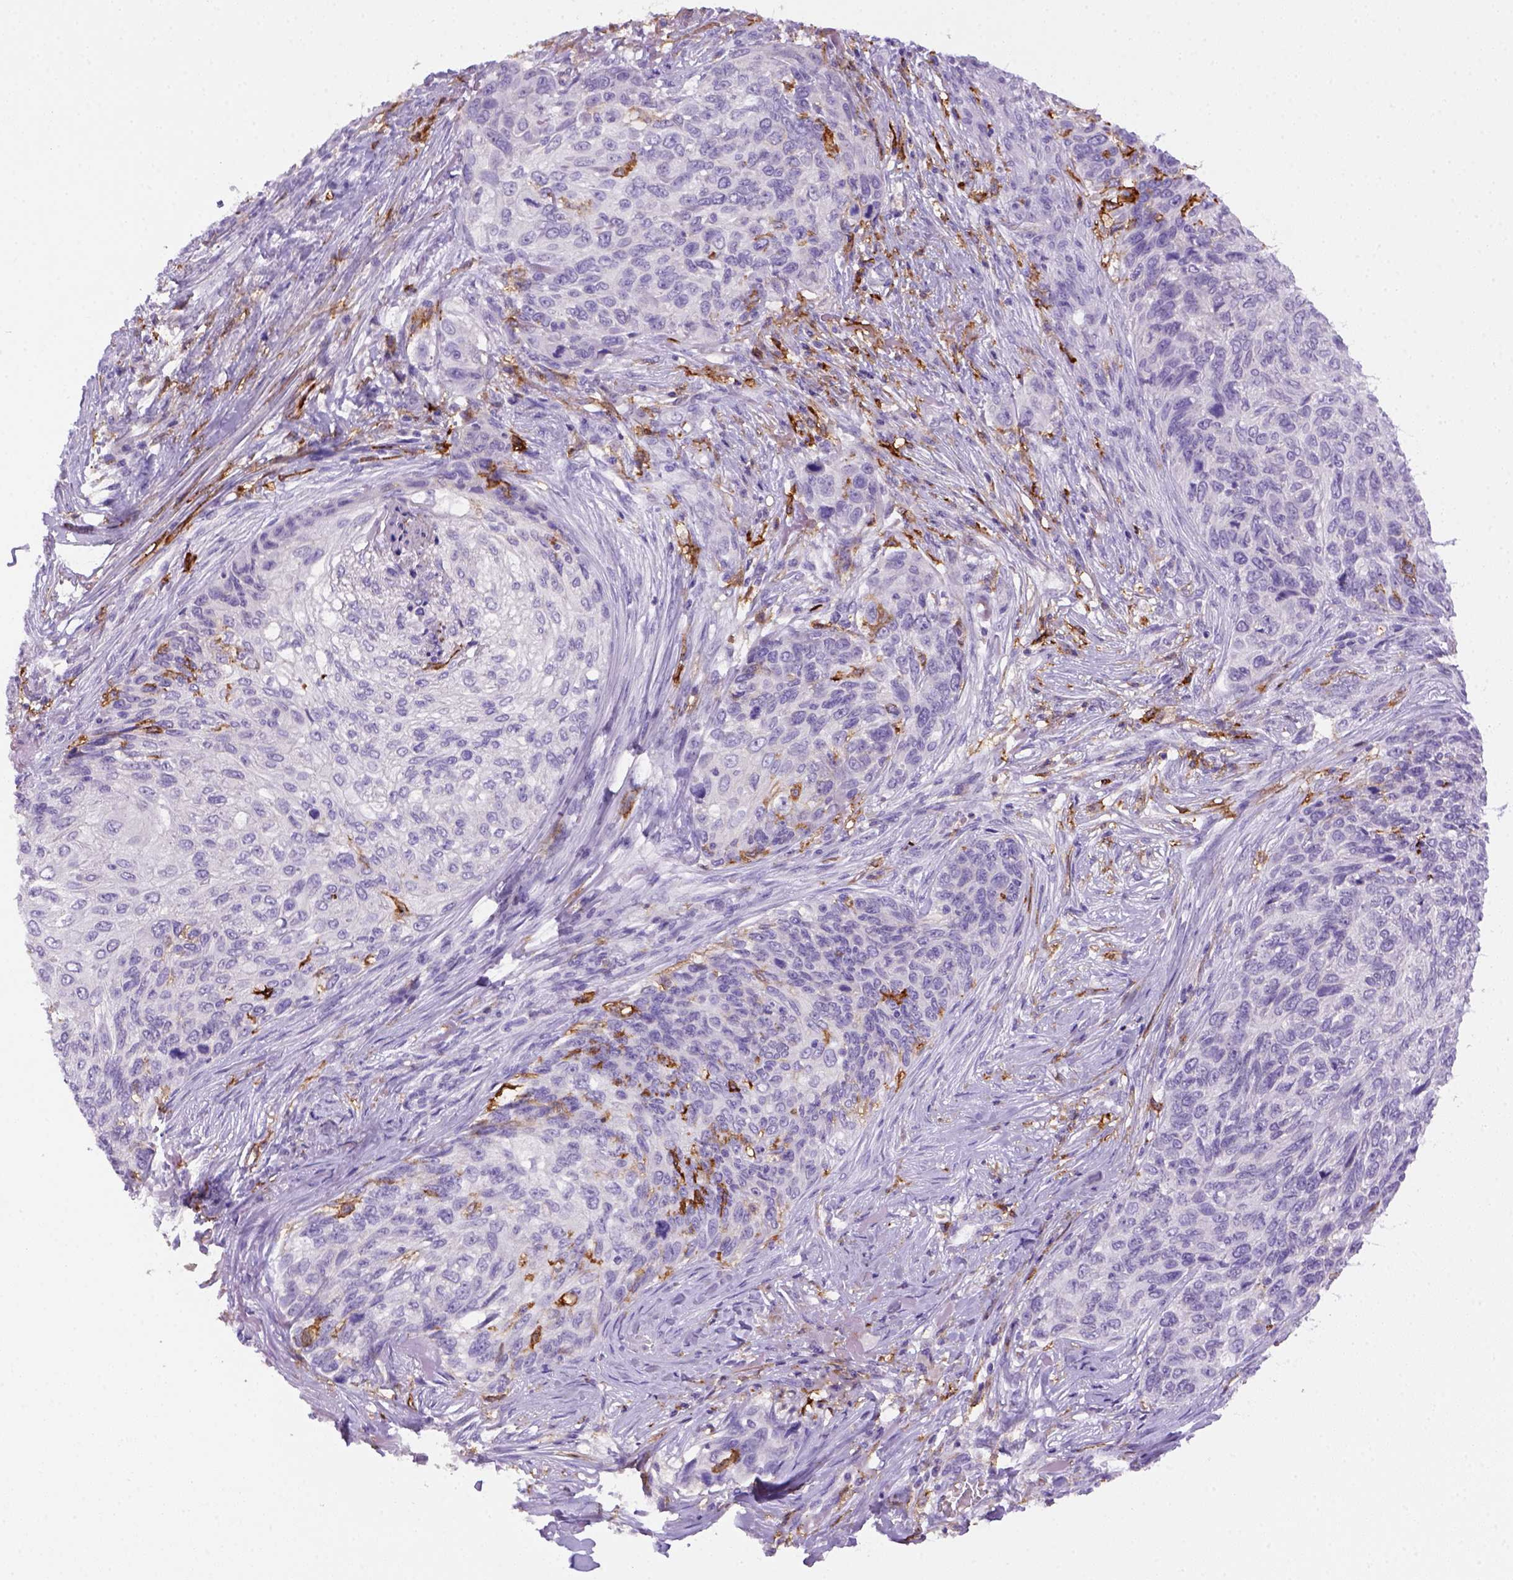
{"staining": {"intensity": "negative", "quantity": "none", "location": "none"}, "tissue": "skin cancer", "cell_type": "Tumor cells", "image_type": "cancer", "snomed": [{"axis": "morphology", "description": "Squamous cell carcinoma, NOS"}, {"axis": "topography", "description": "Skin"}], "caption": "Photomicrograph shows no protein expression in tumor cells of squamous cell carcinoma (skin) tissue. (DAB (3,3'-diaminobenzidine) IHC visualized using brightfield microscopy, high magnification).", "gene": "CD14", "patient": {"sex": "male", "age": 92}}